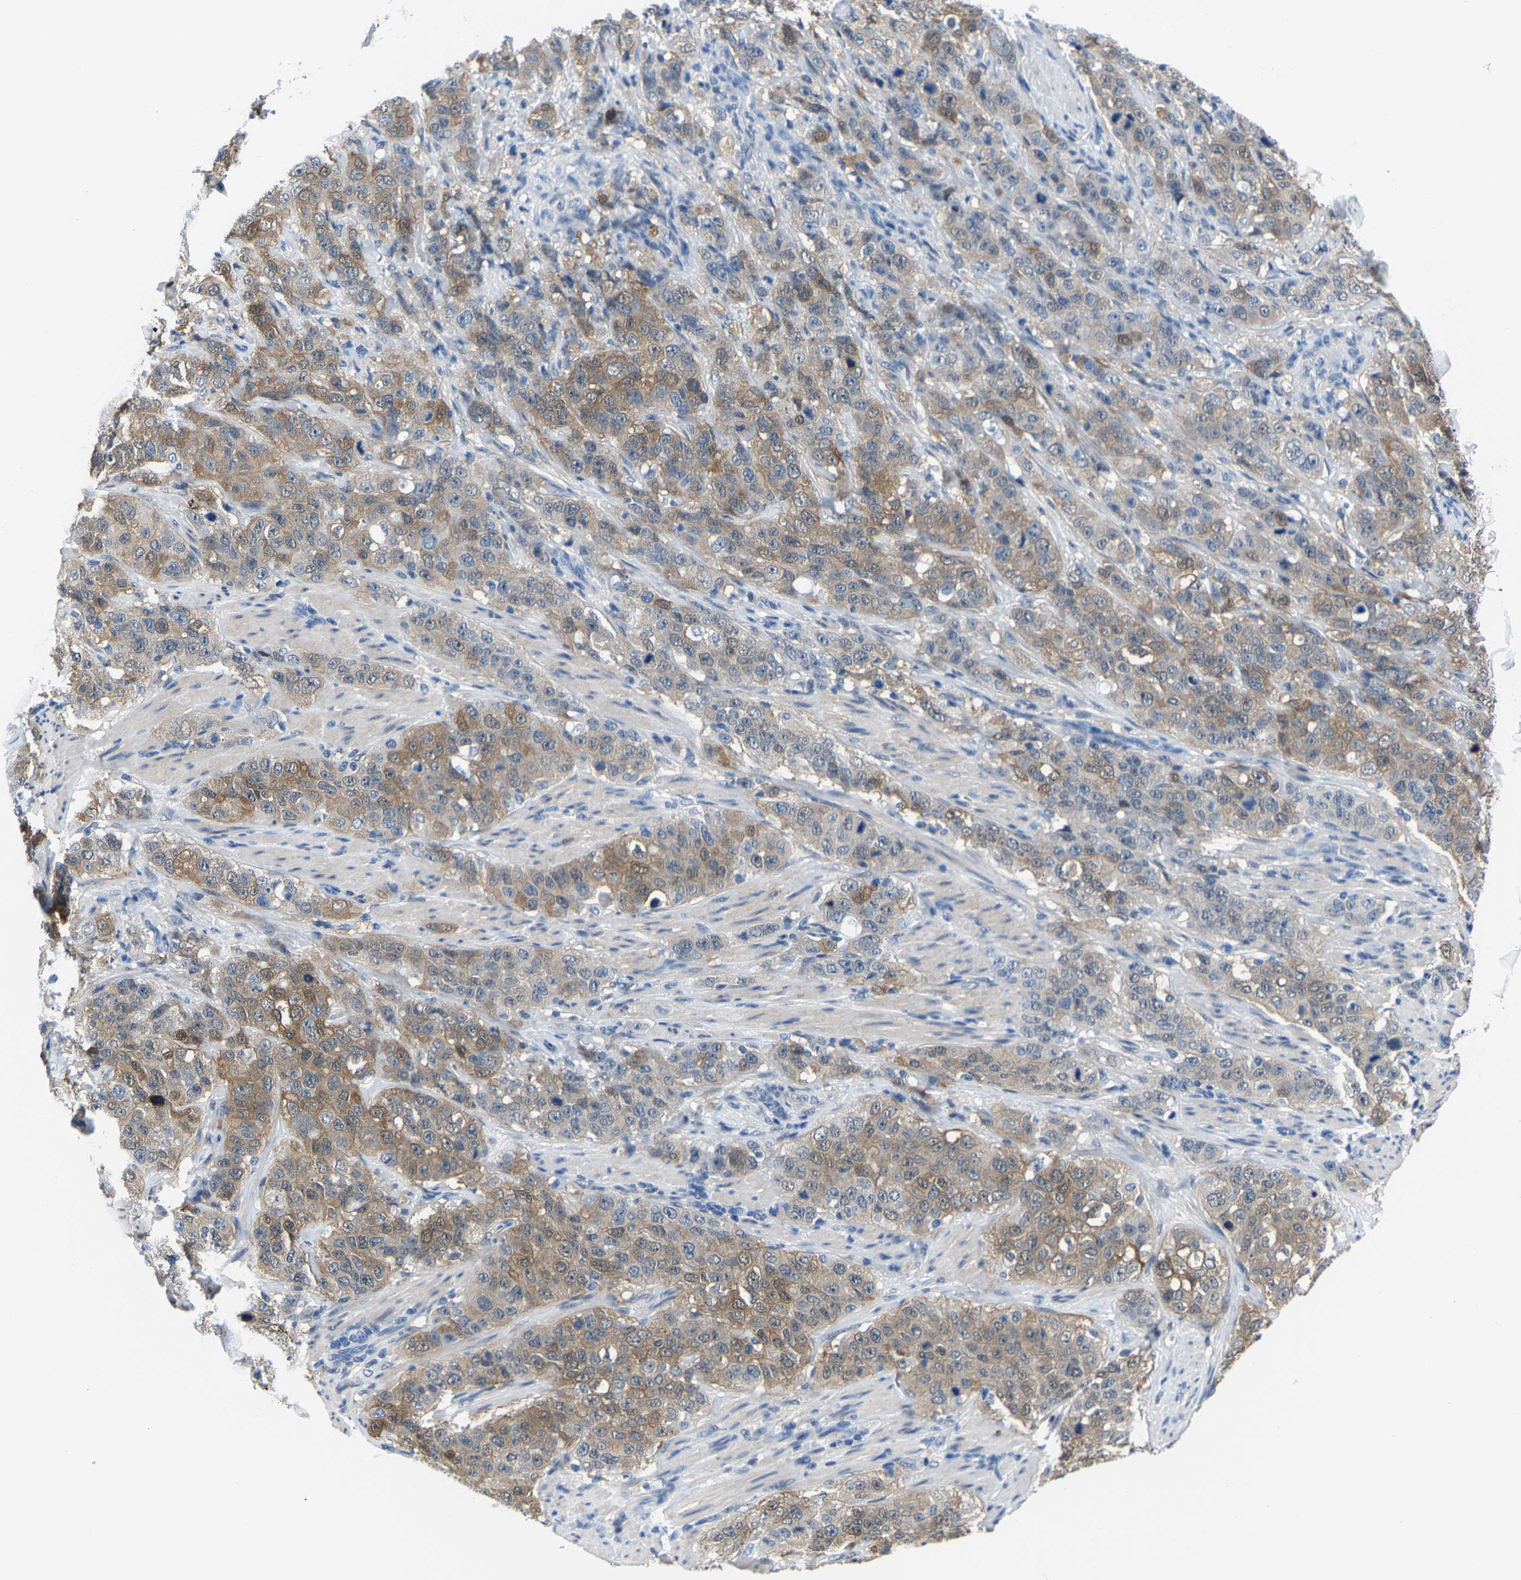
{"staining": {"intensity": "weak", "quantity": ">75%", "location": "cytoplasmic/membranous"}, "tissue": "stomach cancer", "cell_type": "Tumor cells", "image_type": "cancer", "snomed": [{"axis": "morphology", "description": "Adenocarcinoma, NOS"}, {"axis": "topography", "description": "Stomach"}], "caption": "Stomach cancer (adenocarcinoma) tissue exhibits weak cytoplasmic/membranous staining in about >75% of tumor cells, visualized by immunohistochemistry.", "gene": "SSH3", "patient": {"sex": "male", "age": 48}}